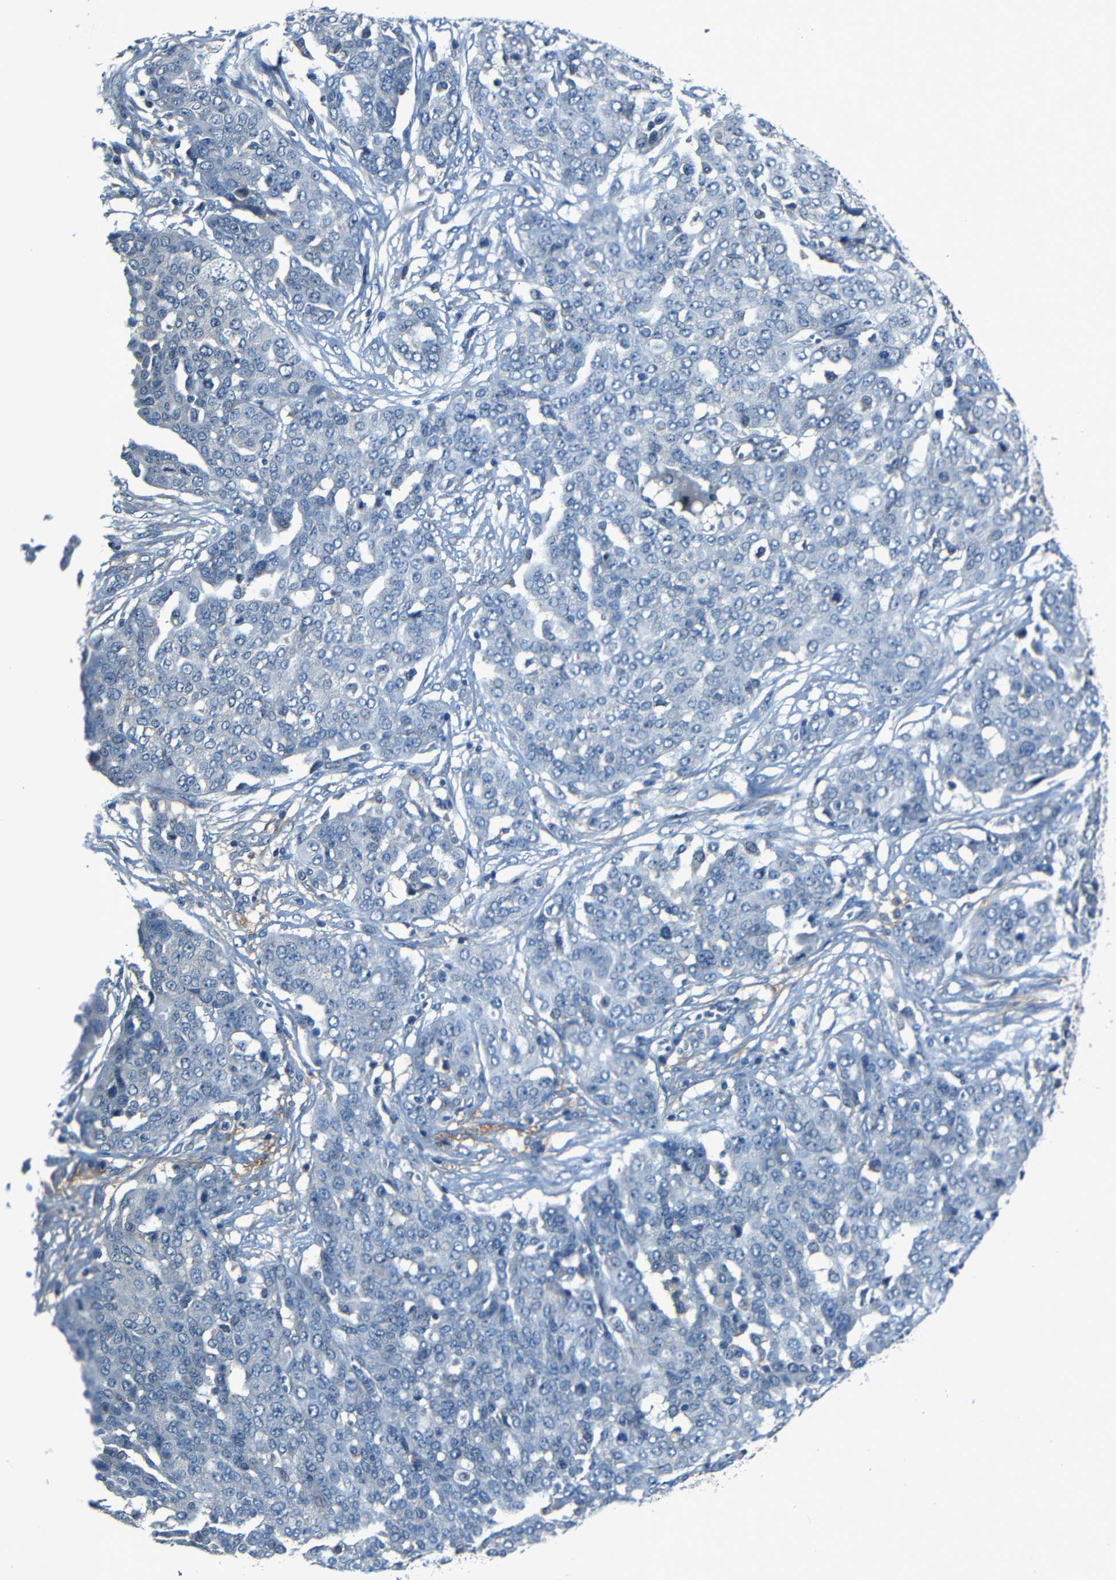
{"staining": {"intensity": "negative", "quantity": "none", "location": "none"}, "tissue": "ovarian cancer", "cell_type": "Tumor cells", "image_type": "cancer", "snomed": [{"axis": "morphology", "description": "Cystadenocarcinoma, serous, NOS"}, {"axis": "topography", "description": "Soft tissue"}, {"axis": "topography", "description": "Ovary"}], "caption": "Protein analysis of ovarian cancer (serous cystadenocarcinoma) demonstrates no significant positivity in tumor cells.", "gene": "SLA", "patient": {"sex": "female", "age": 57}}